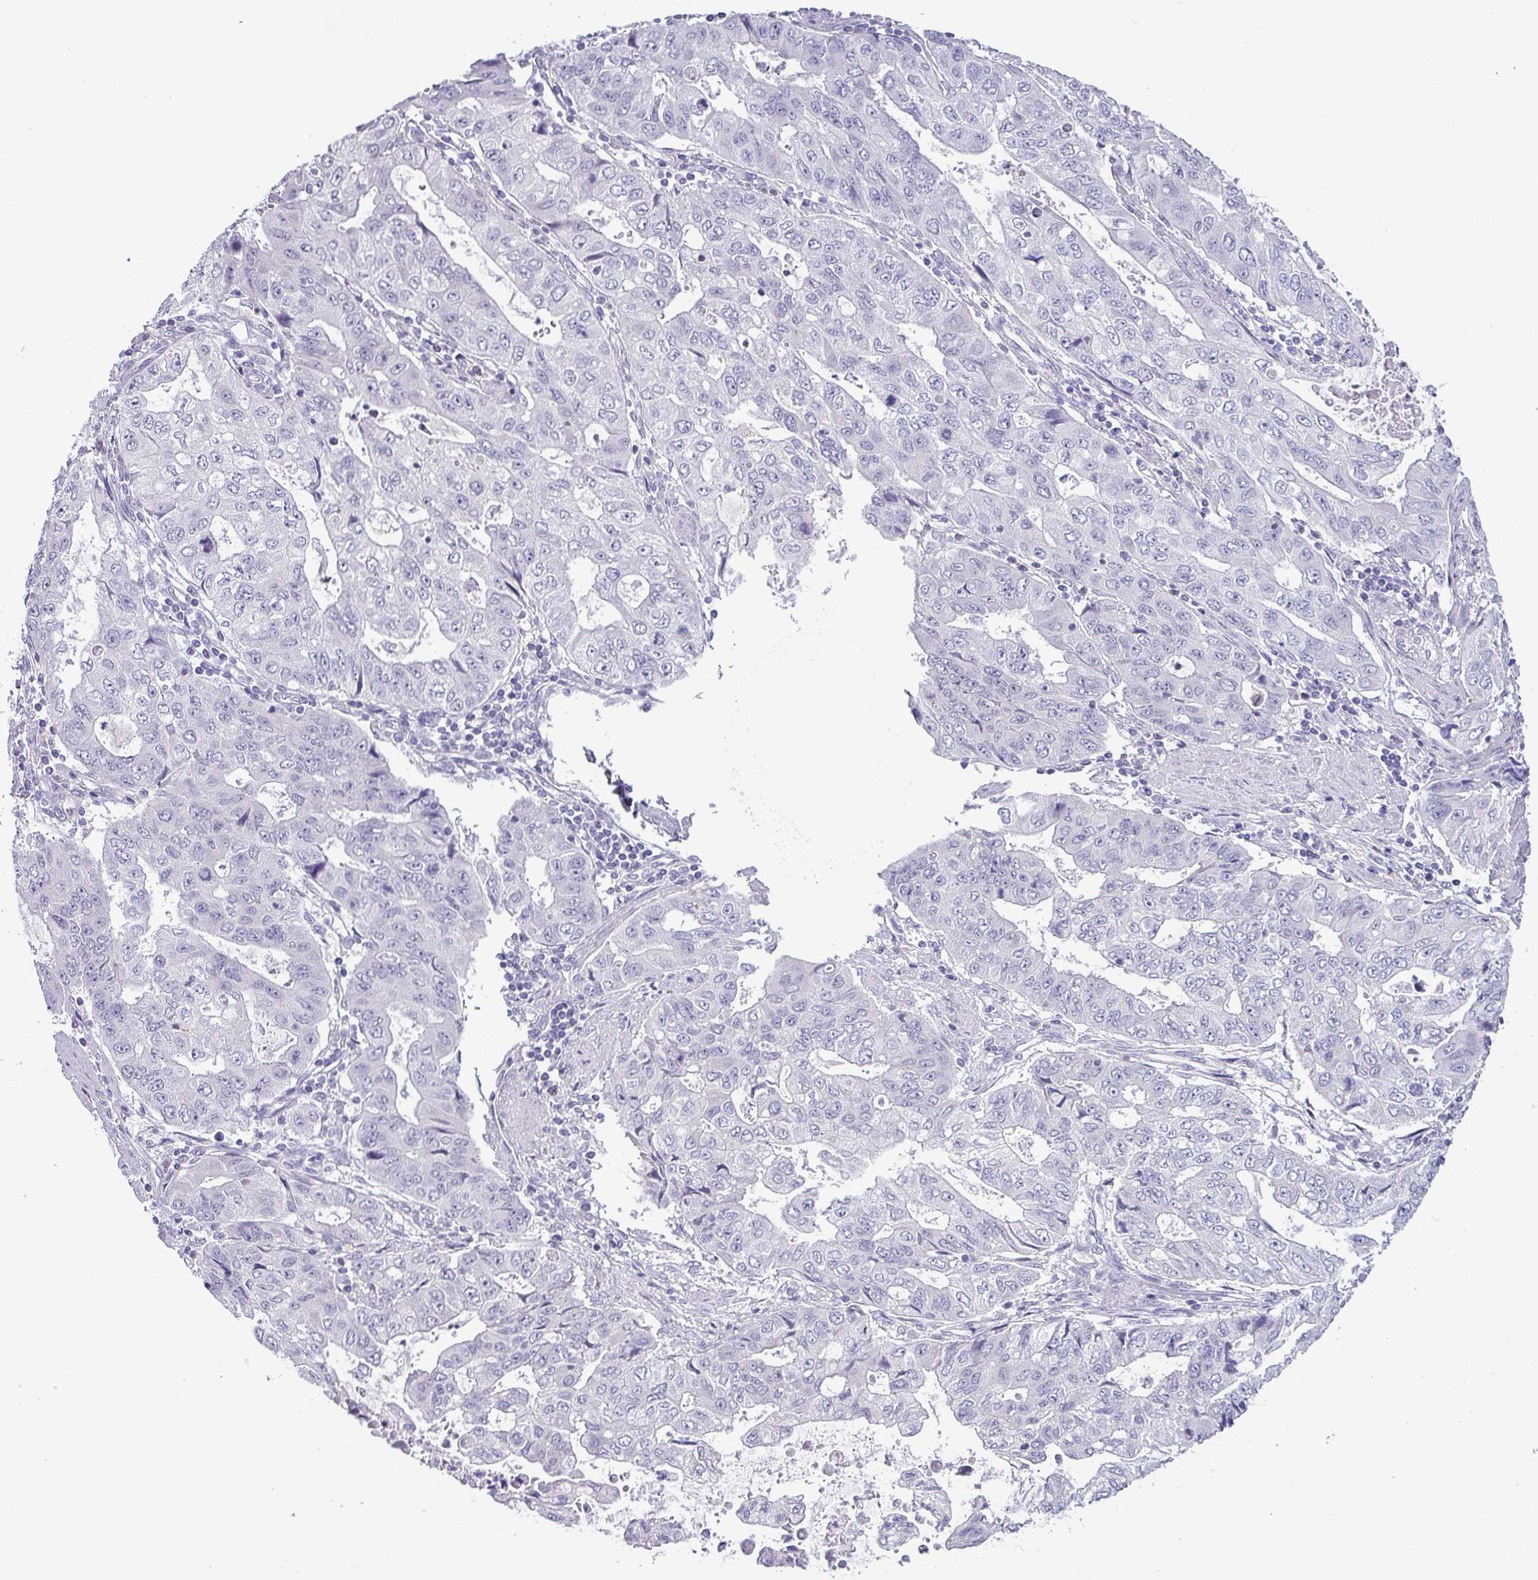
{"staining": {"intensity": "negative", "quantity": "none", "location": "none"}, "tissue": "stomach cancer", "cell_type": "Tumor cells", "image_type": "cancer", "snomed": [{"axis": "morphology", "description": "Adenocarcinoma, NOS"}, {"axis": "topography", "description": "Stomach, upper"}], "caption": "Photomicrograph shows no significant protein expression in tumor cells of stomach cancer (adenocarcinoma).", "gene": "HBEGF", "patient": {"sex": "female", "age": 52}}